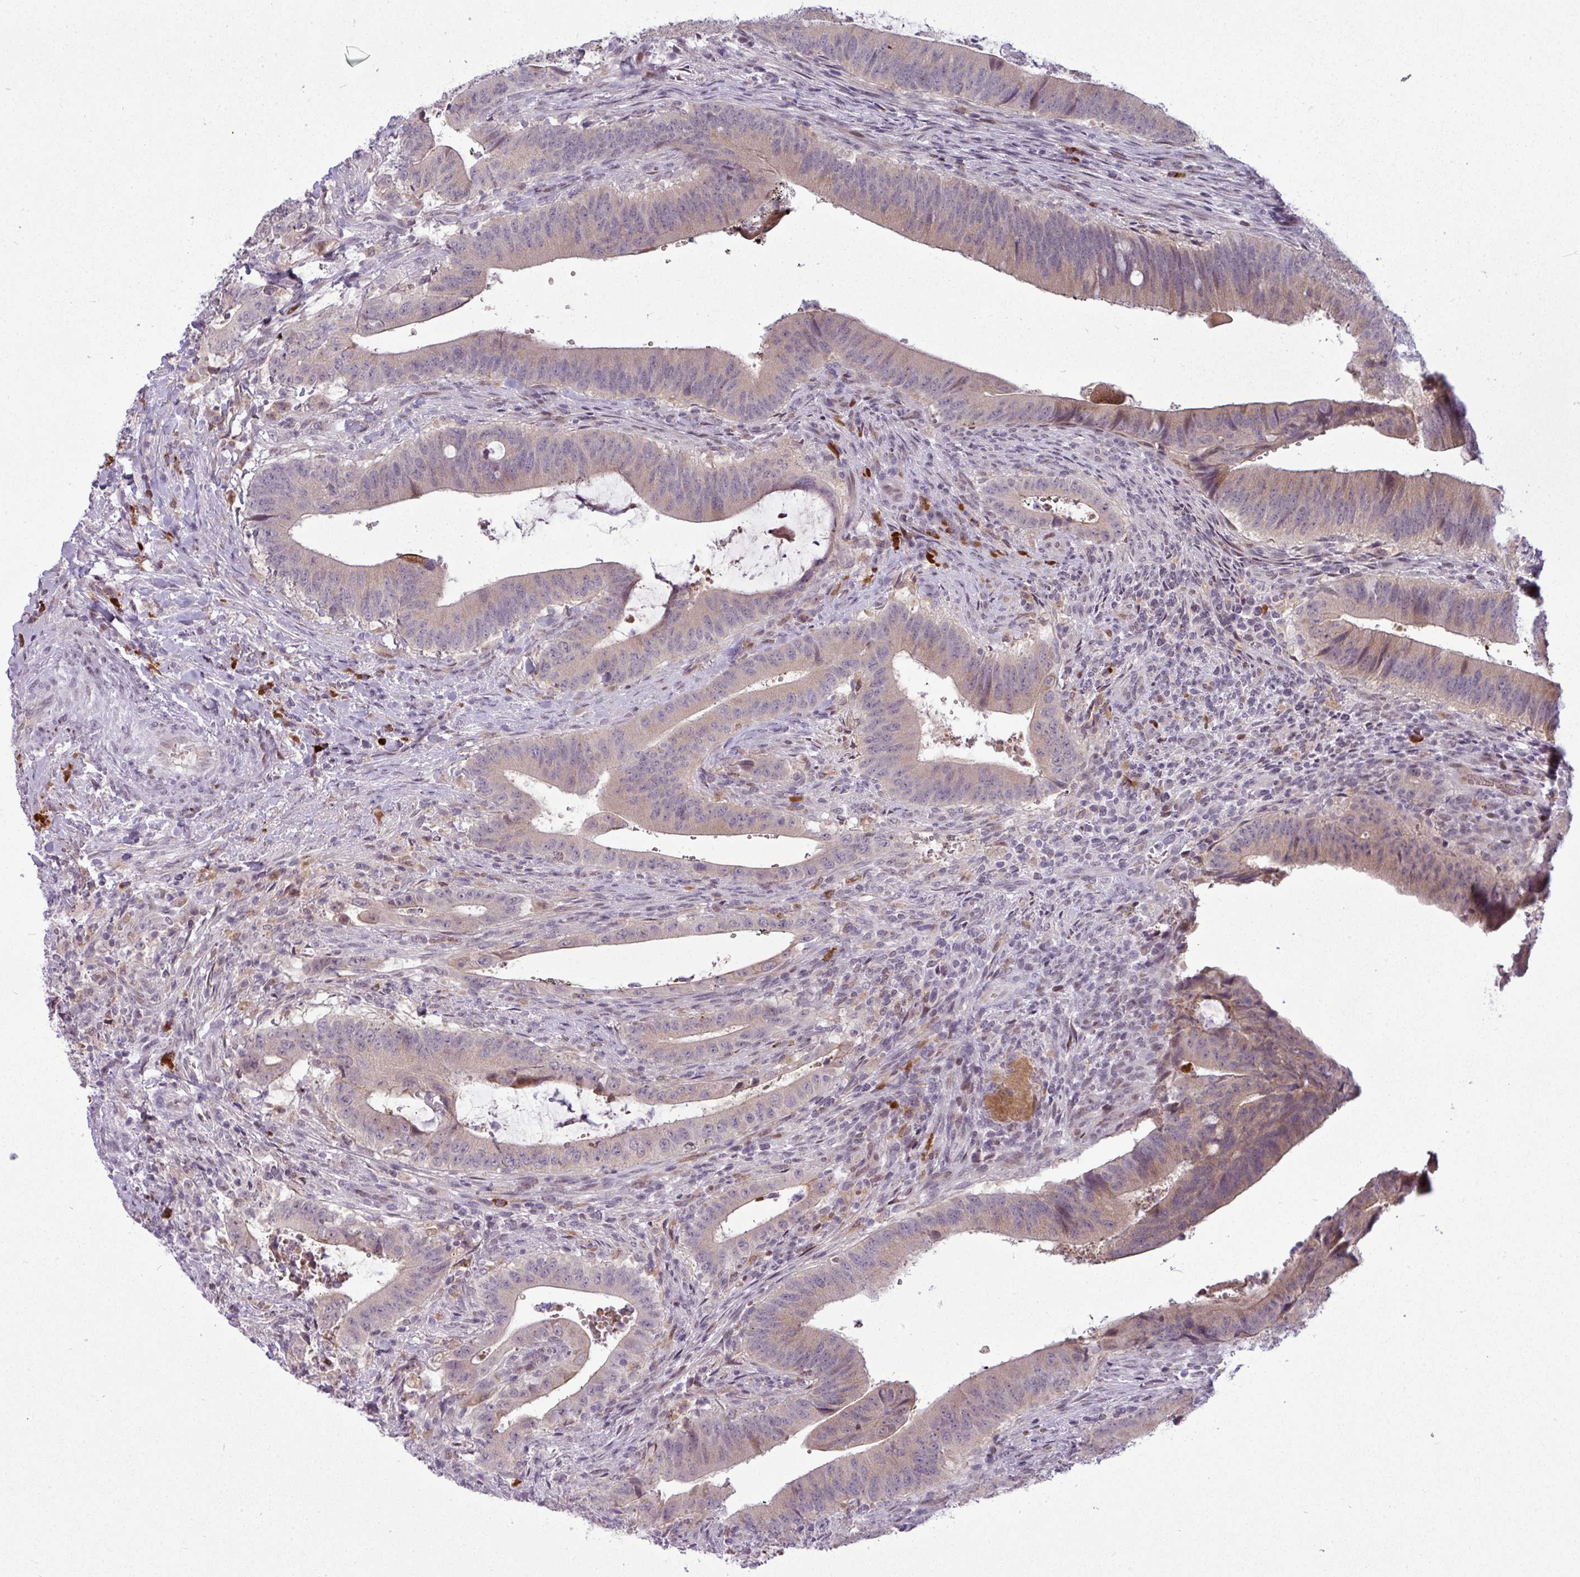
{"staining": {"intensity": "weak", "quantity": "<25%", "location": "cytoplasmic/membranous"}, "tissue": "colorectal cancer", "cell_type": "Tumor cells", "image_type": "cancer", "snomed": [{"axis": "morphology", "description": "Adenocarcinoma, NOS"}, {"axis": "topography", "description": "Colon"}], "caption": "High magnification brightfield microscopy of adenocarcinoma (colorectal) stained with DAB (brown) and counterstained with hematoxylin (blue): tumor cells show no significant staining.", "gene": "SLC66A2", "patient": {"sex": "female", "age": 43}}